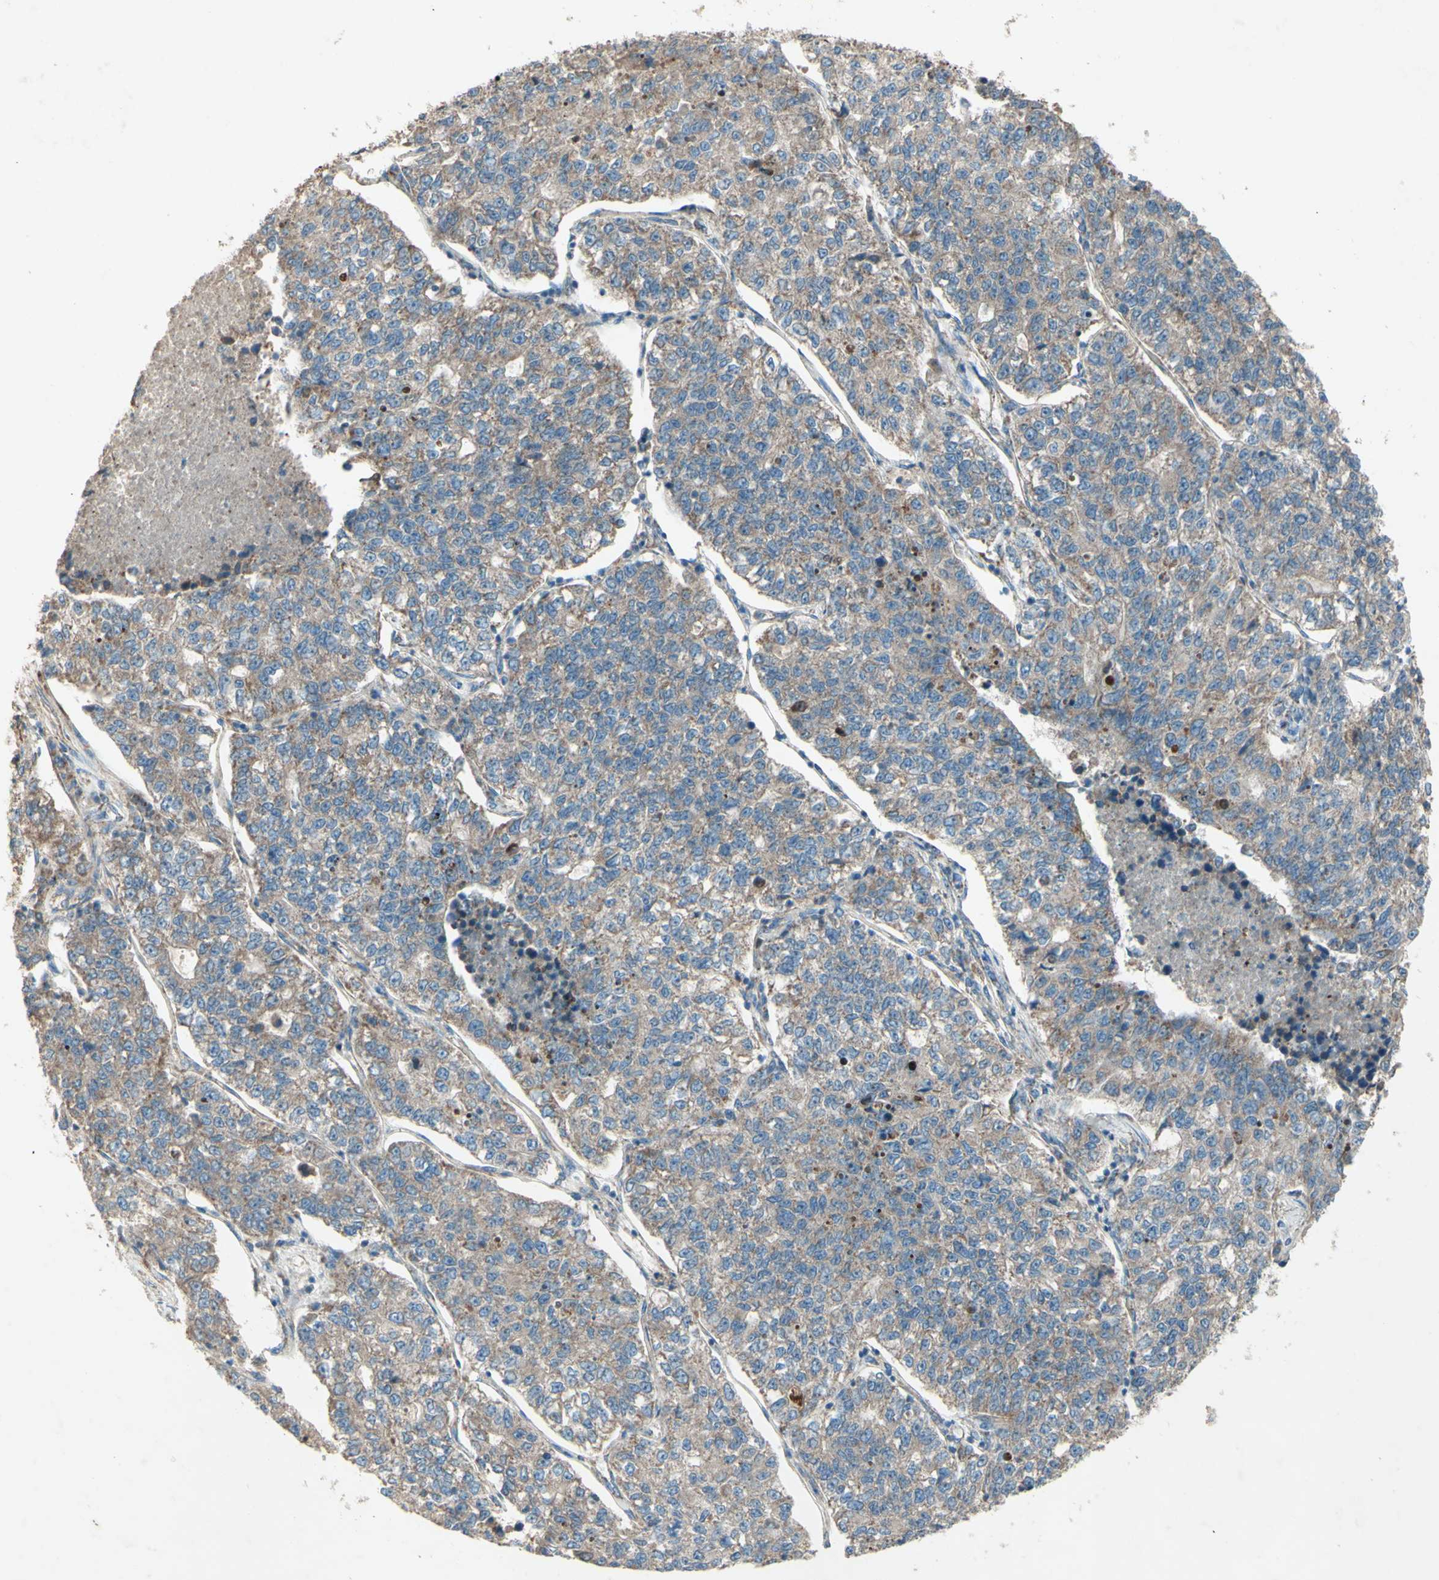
{"staining": {"intensity": "moderate", "quantity": ">75%", "location": "cytoplasmic/membranous"}, "tissue": "lung cancer", "cell_type": "Tumor cells", "image_type": "cancer", "snomed": [{"axis": "morphology", "description": "Adenocarcinoma, NOS"}, {"axis": "topography", "description": "Lung"}], "caption": "Moderate cytoplasmic/membranous positivity is appreciated in approximately >75% of tumor cells in lung cancer (adenocarcinoma).", "gene": "RHOT1", "patient": {"sex": "male", "age": 49}}